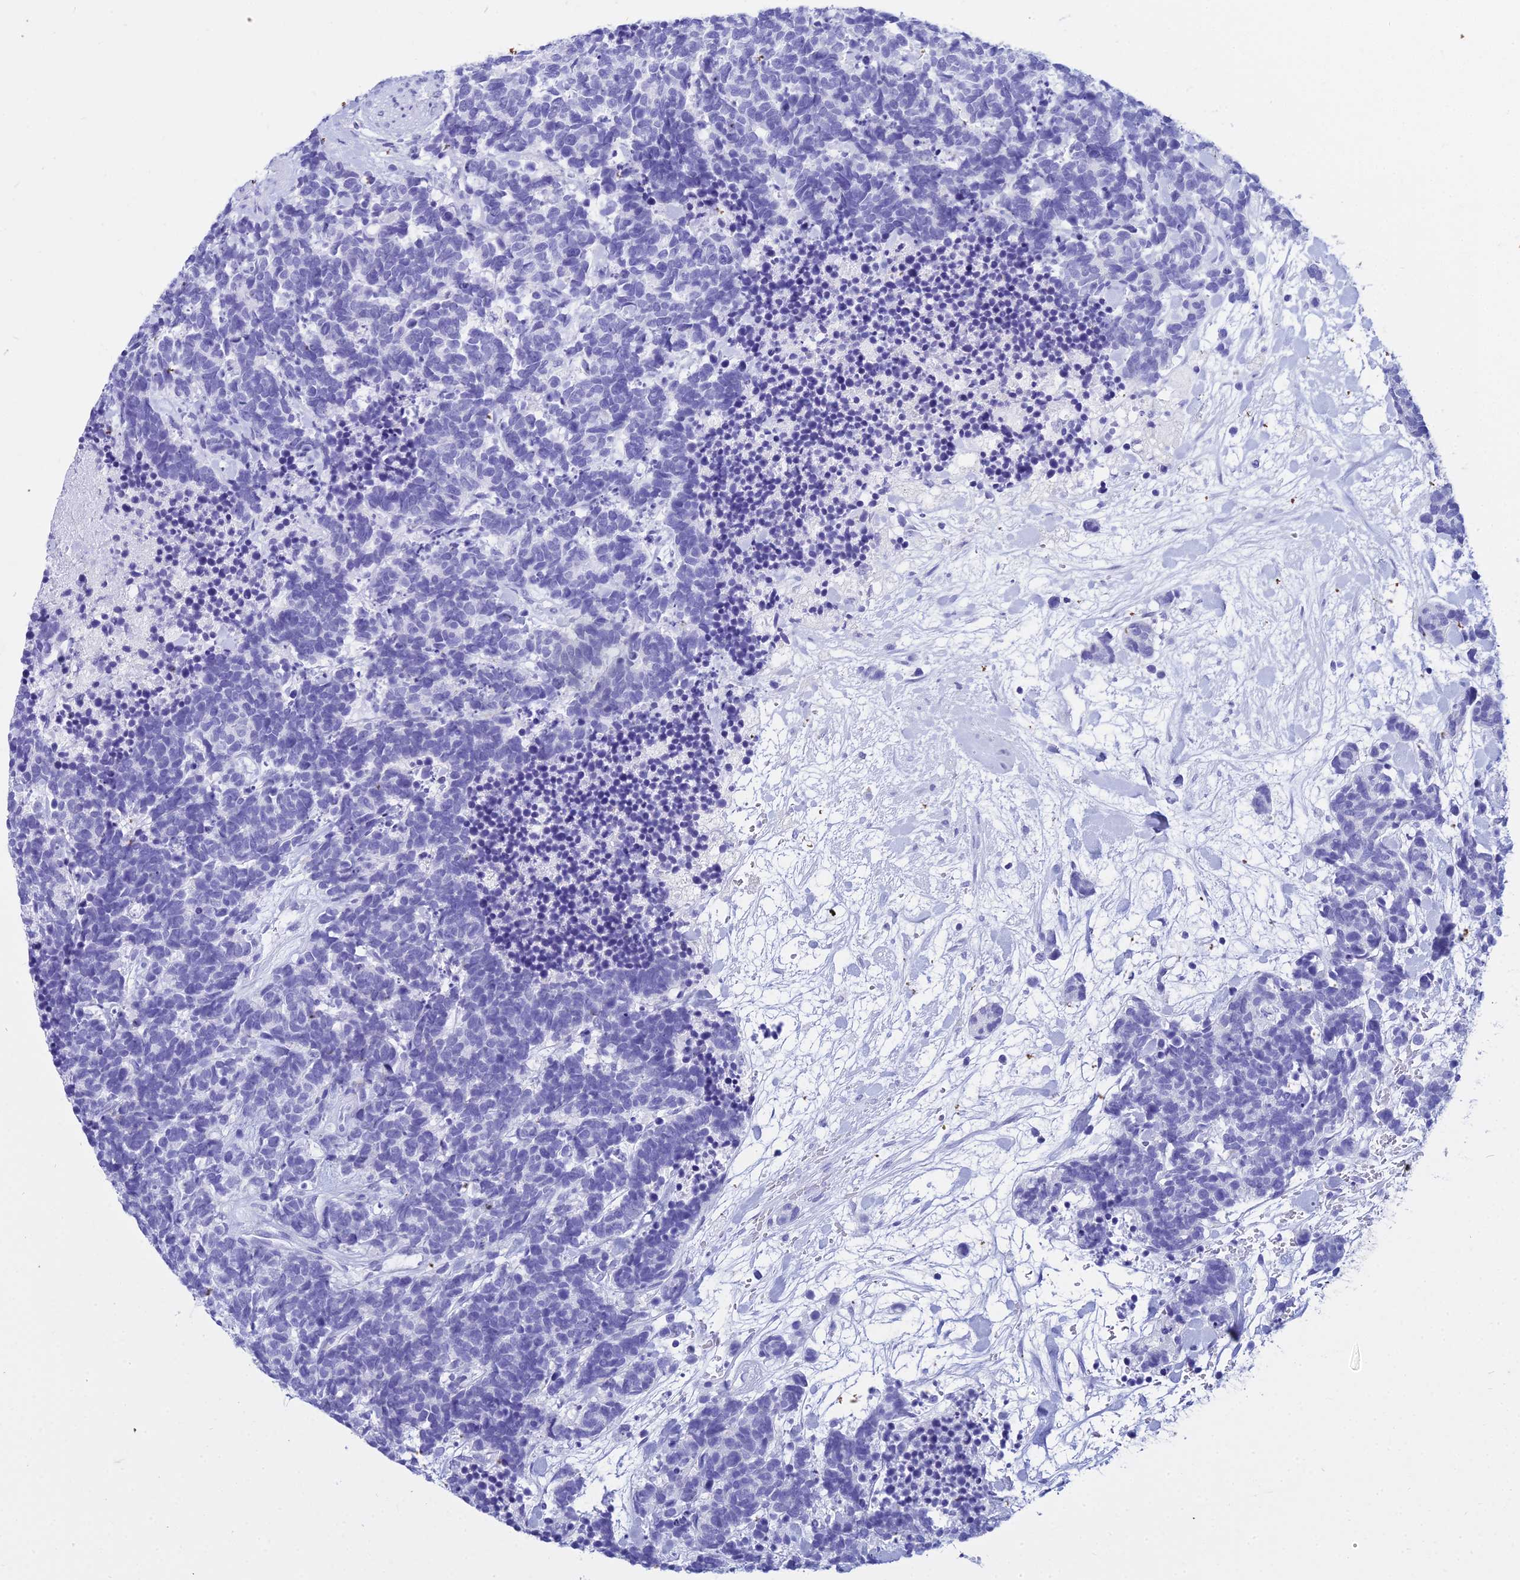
{"staining": {"intensity": "negative", "quantity": "none", "location": "none"}, "tissue": "carcinoid", "cell_type": "Tumor cells", "image_type": "cancer", "snomed": [{"axis": "morphology", "description": "Carcinoma, NOS"}, {"axis": "morphology", "description": "Carcinoid, malignant, NOS"}, {"axis": "topography", "description": "Prostate"}], "caption": "Immunohistochemical staining of human carcinoma demonstrates no significant staining in tumor cells.", "gene": "ZNF442", "patient": {"sex": "male", "age": 57}}